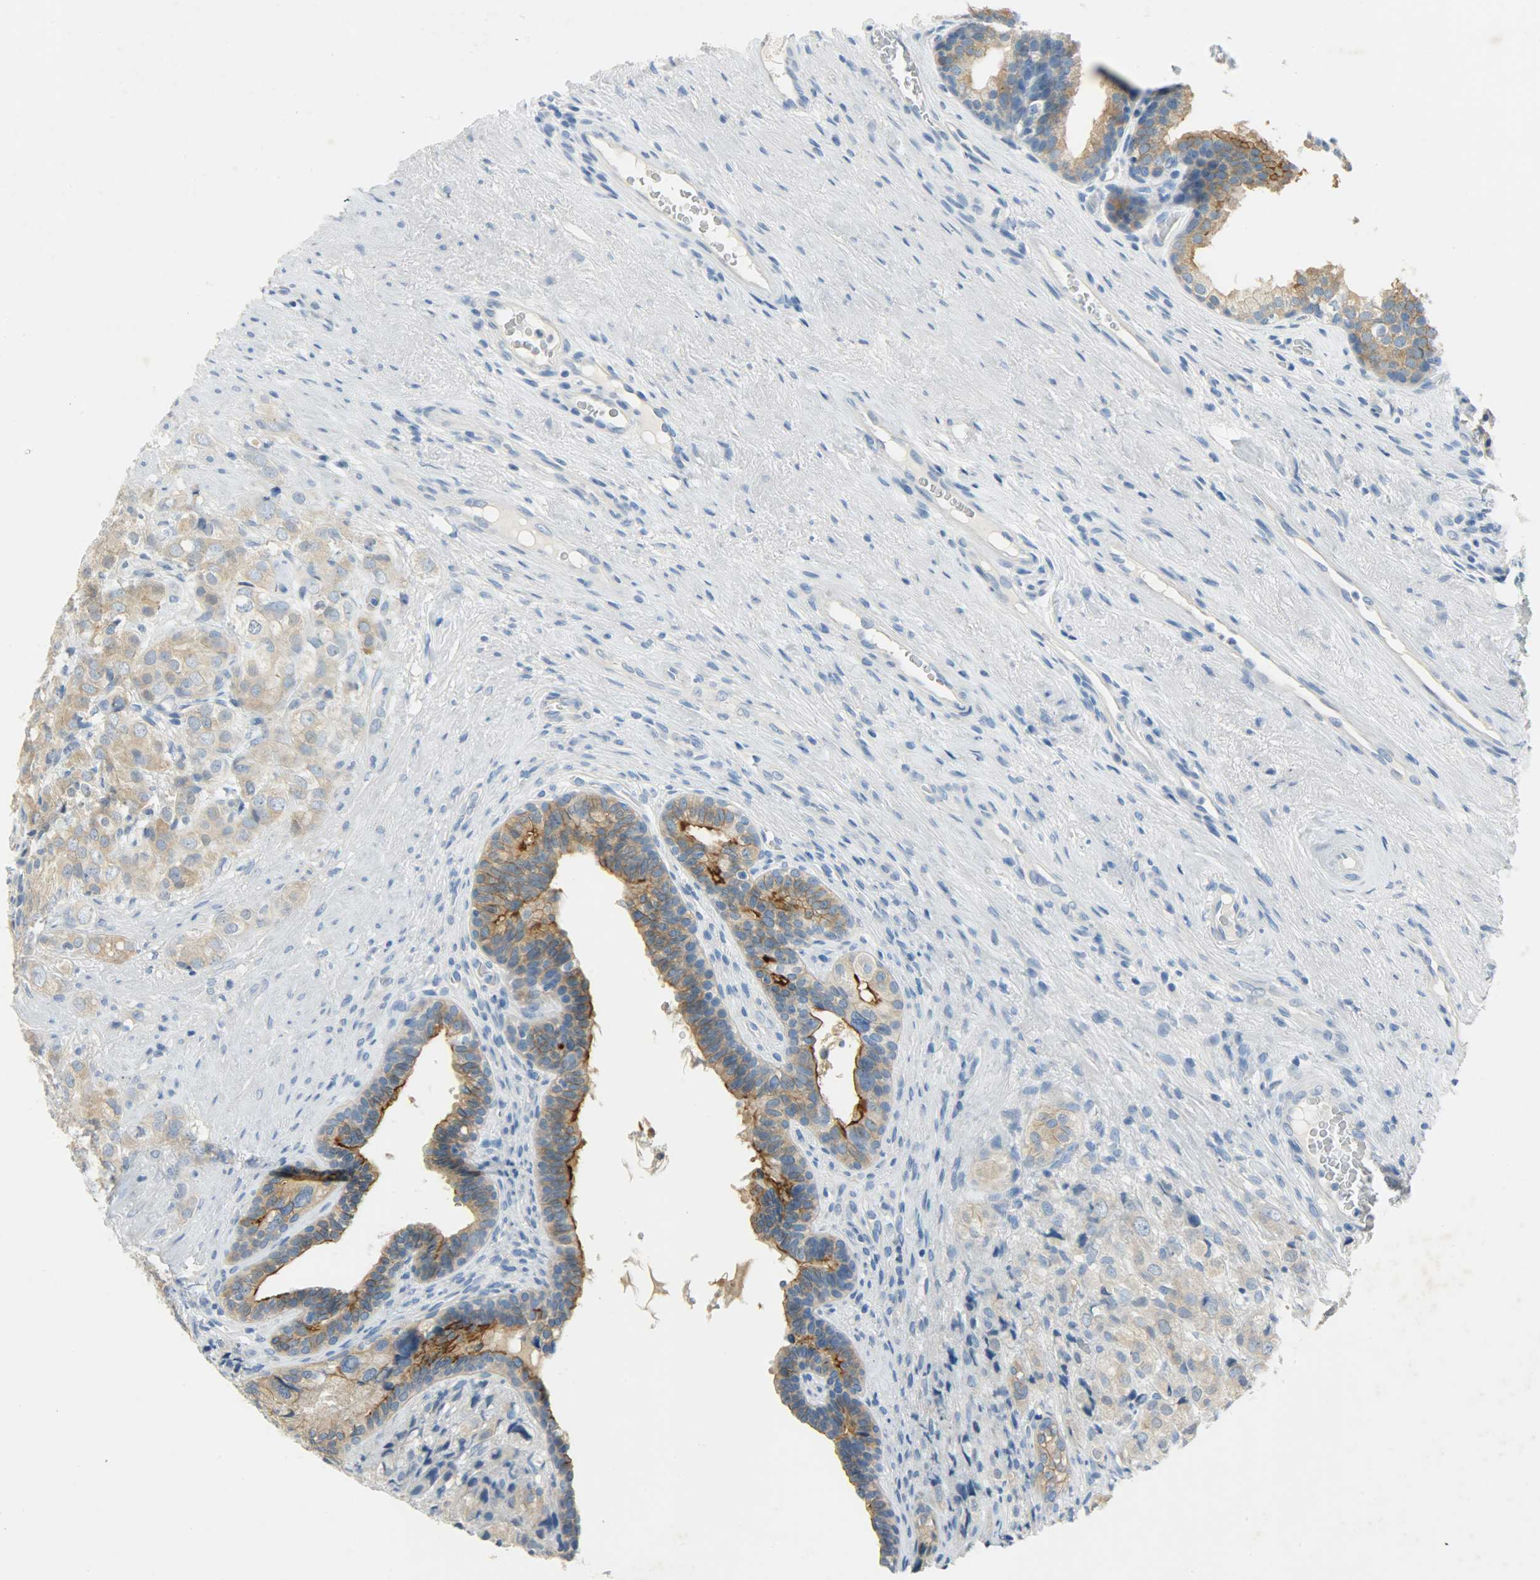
{"staining": {"intensity": "moderate", "quantity": ">75%", "location": "cytoplasmic/membranous"}, "tissue": "prostate cancer", "cell_type": "Tumor cells", "image_type": "cancer", "snomed": [{"axis": "morphology", "description": "Adenocarcinoma, High grade"}, {"axis": "topography", "description": "Prostate"}], "caption": "About >75% of tumor cells in human prostate cancer (high-grade adenocarcinoma) reveal moderate cytoplasmic/membranous protein staining as visualized by brown immunohistochemical staining.", "gene": "PROM1", "patient": {"sex": "male", "age": 68}}